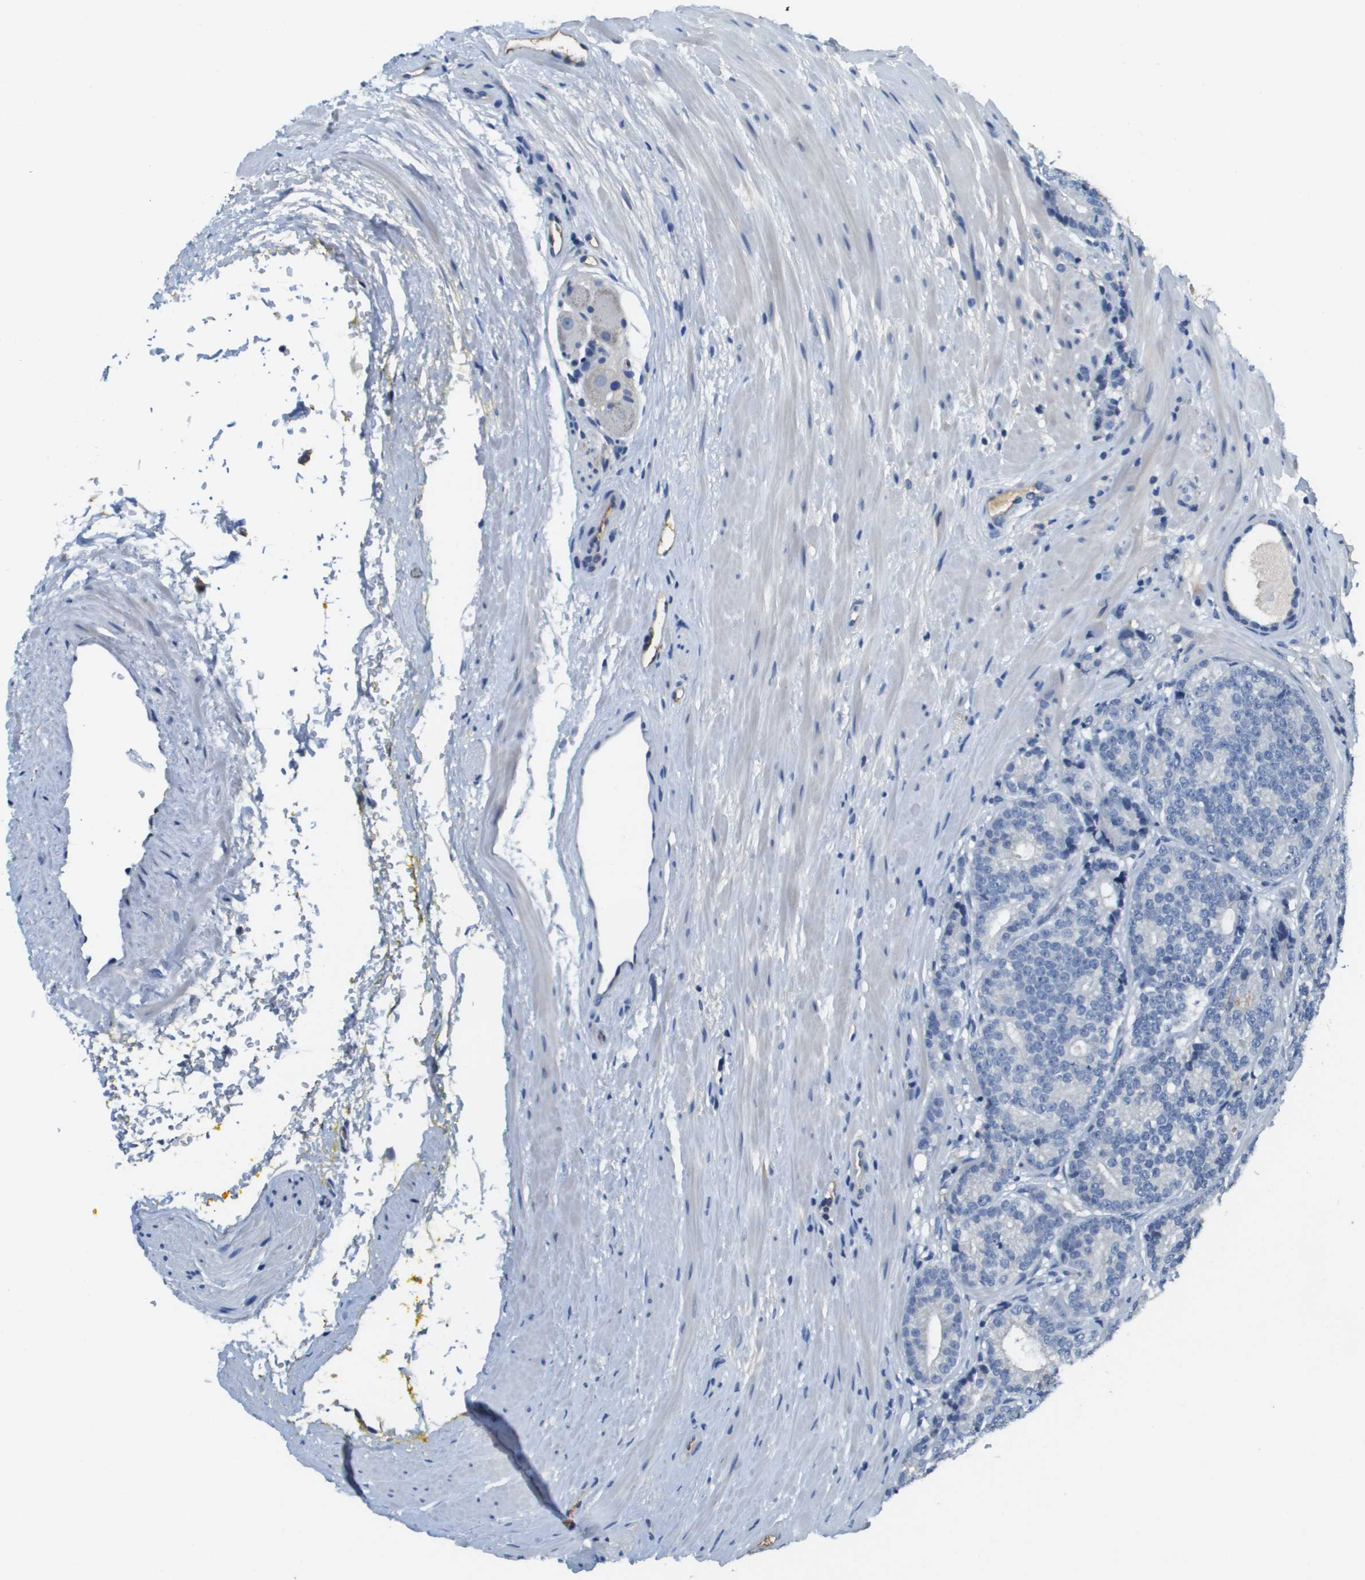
{"staining": {"intensity": "negative", "quantity": "none", "location": "none"}, "tissue": "prostate cancer", "cell_type": "Tumor cells", "image_type": "cancer", "snomed": [{"axis": "morphology", "description": "Adenocarcinoma, High grade"}, {"axis": "topography", "description": "Prostate"}], "caption": "DAB immunohistochemical staining of human prostate adenocarcinoma (high-grade) shows no significant expression in tumor cells.", "gene": "SLC16A3", "patient": {"sex": "male", "age": 61}}